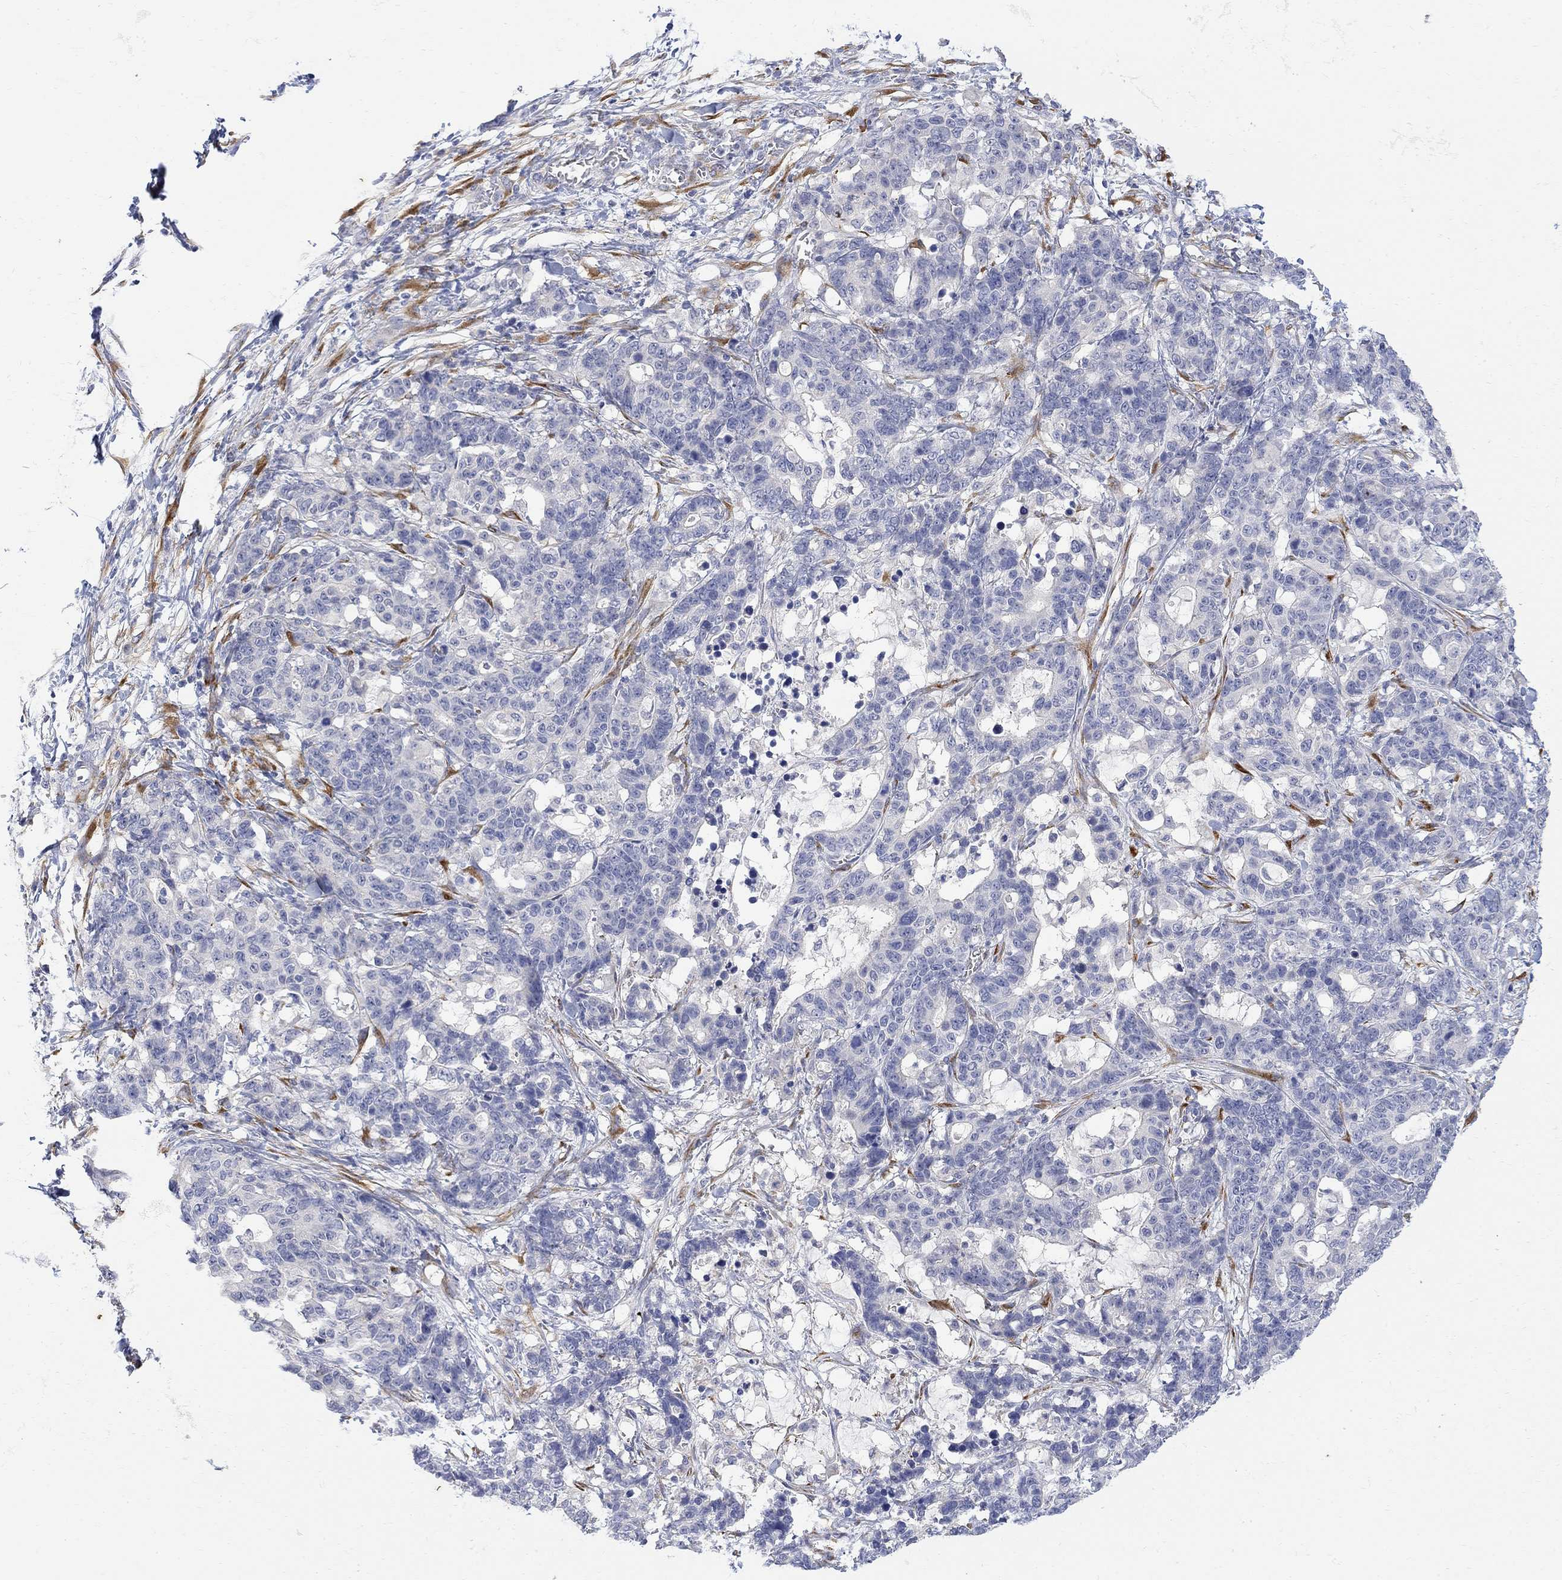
{"staining": {"intensity": "negative", "quantity": "none", "location": "none"}, "tissue": "stomach cancer", "cell_type": "Tumor cells", "image_type": "cancer", "snomed": [{"axis": "morphology", "description": "Normal tissue, NOS"}, {"axis": "morphology", "description": "Adenocarcinoma, NOS"}, {"axis": "topography", "description": "Stomach"}], "caption": "An IHC micrograph of stomach cancer (adenocarcinoma) is shown. There is no staining in tumor cells of stomach cancer (adenocarcinoma).", "gene": "FNDC5", "patient": {"sex": "female", "age": 64}}